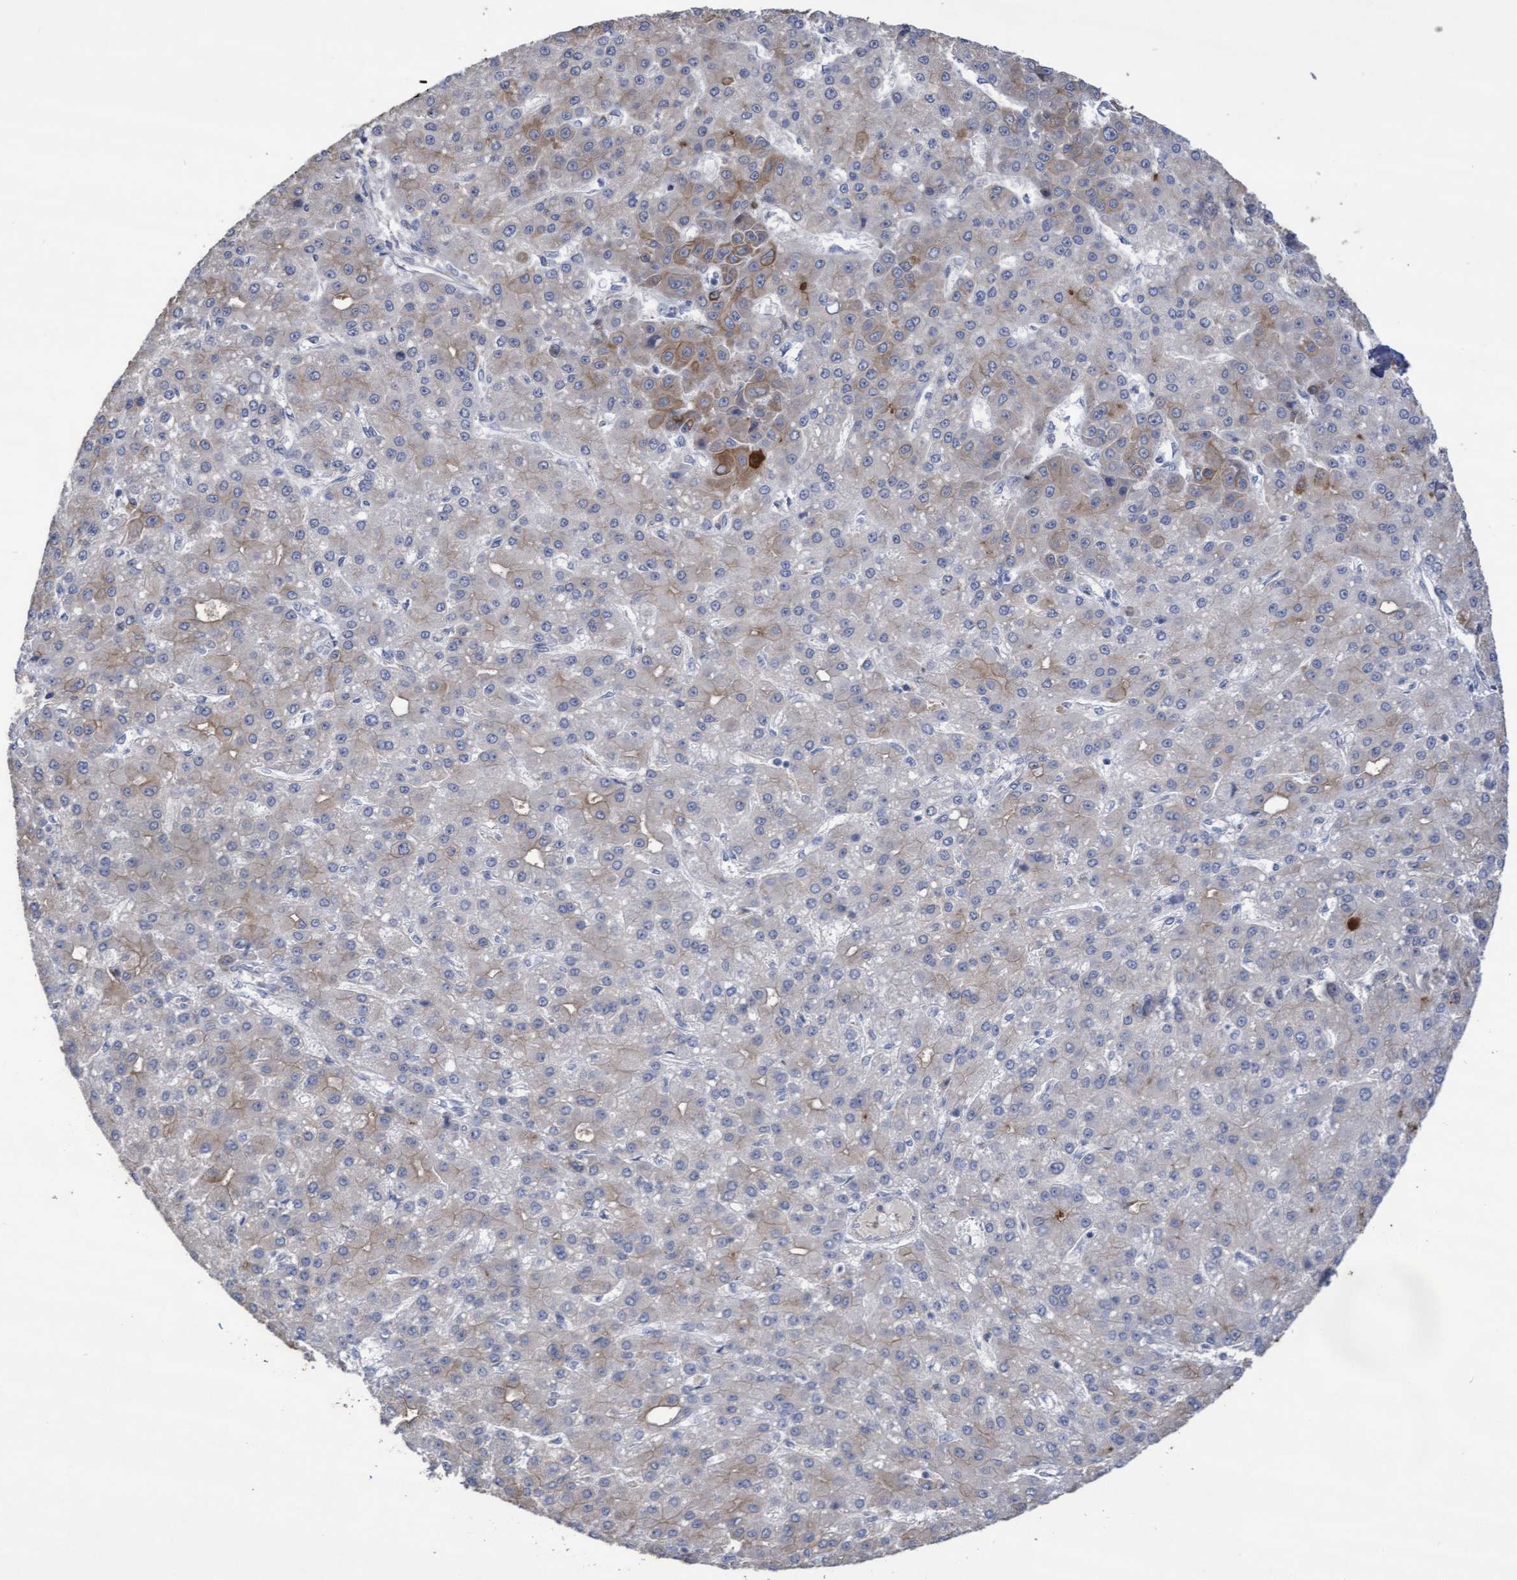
{"staining": {"intensity": "moderate", "quantity": "<25%", "location": "cytoplasmic/membranous"}, "tissue": "liver cancer", "cell_type": "Tumor cells", "image_type": "cancer", "snomed": [{"axis": "morphology", "description": "Carcinoma, Hepatocellular, NOS"}, {"axis": "topography", "description": "Liver"}], "caption": "High-power microscopy captured an immunohistochemistry histopathology image of liver hepatocellular carcinoma, revealing moderate cytoplasmic/membranous expression in approximately <25% of tumor cells. The protein of interest is shown in brown color, while the nuclei are stained blue.", "gene": "KRT24", "patient": {"sex": "male", "age": 67}}